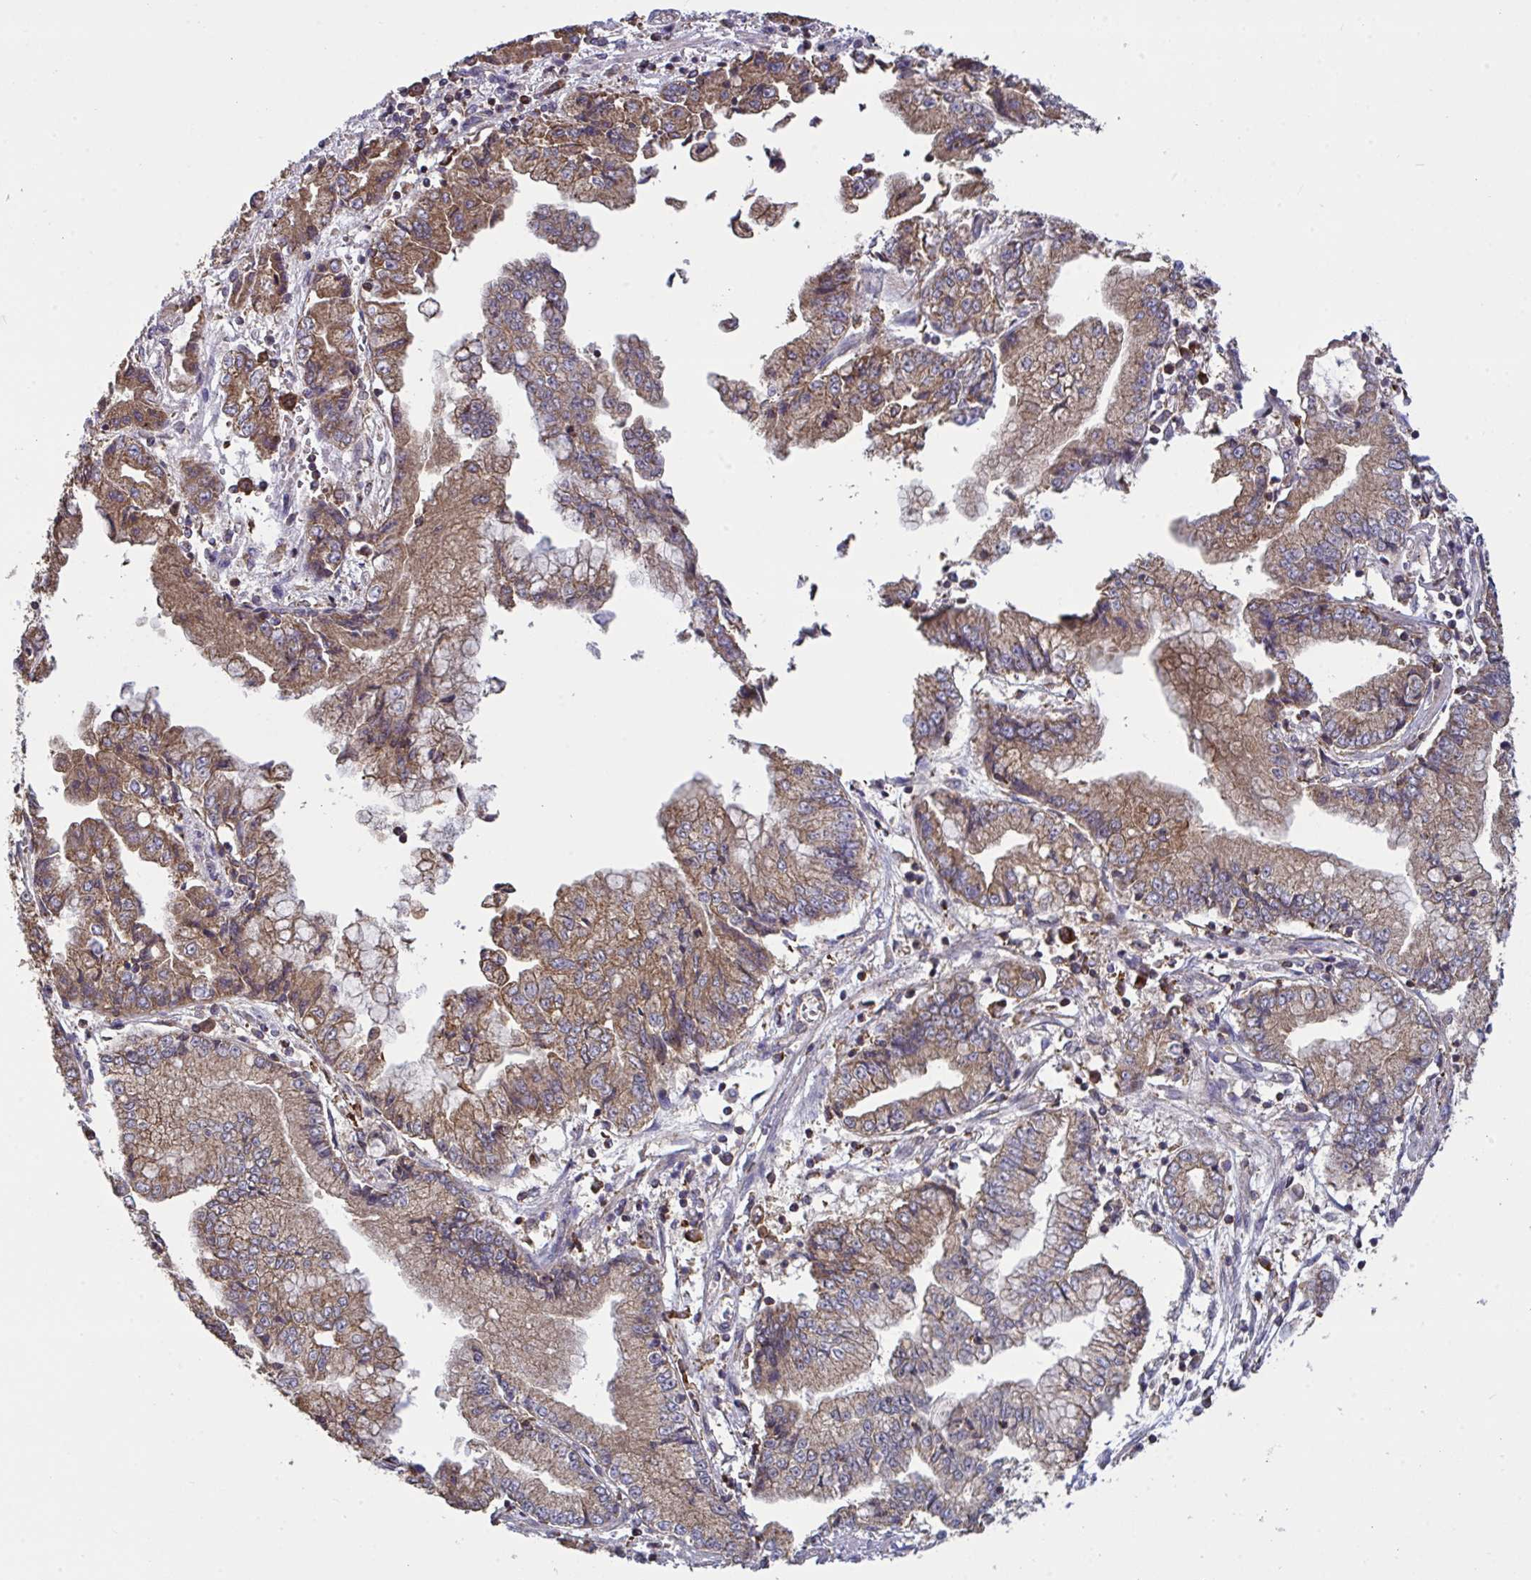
{"staining": {"intensity": "weak", "quantity": ">75%", "location": "cytoplasmic/membranous"}, "tissue": "stomach cancer", "cell_type": "Tumor cells", "image_type": "cancer", "snomed": [{"axis": "morphology", "description": "Adenocarcinoma, NOS"}, {"axis": "topography", "description": "Stomach, upper"}], "caption": "A high-resolution image shows immunohistochemistry staining of adenocarcinoma (stomach), which displays weak cytoplasmic/membranous positivity in about >75% of tumor cells. (Brightfield microscopy of DAB IHC at high magnification).", "gene": "PPM1H", "patient": {"sex": "female", "age": 74}}